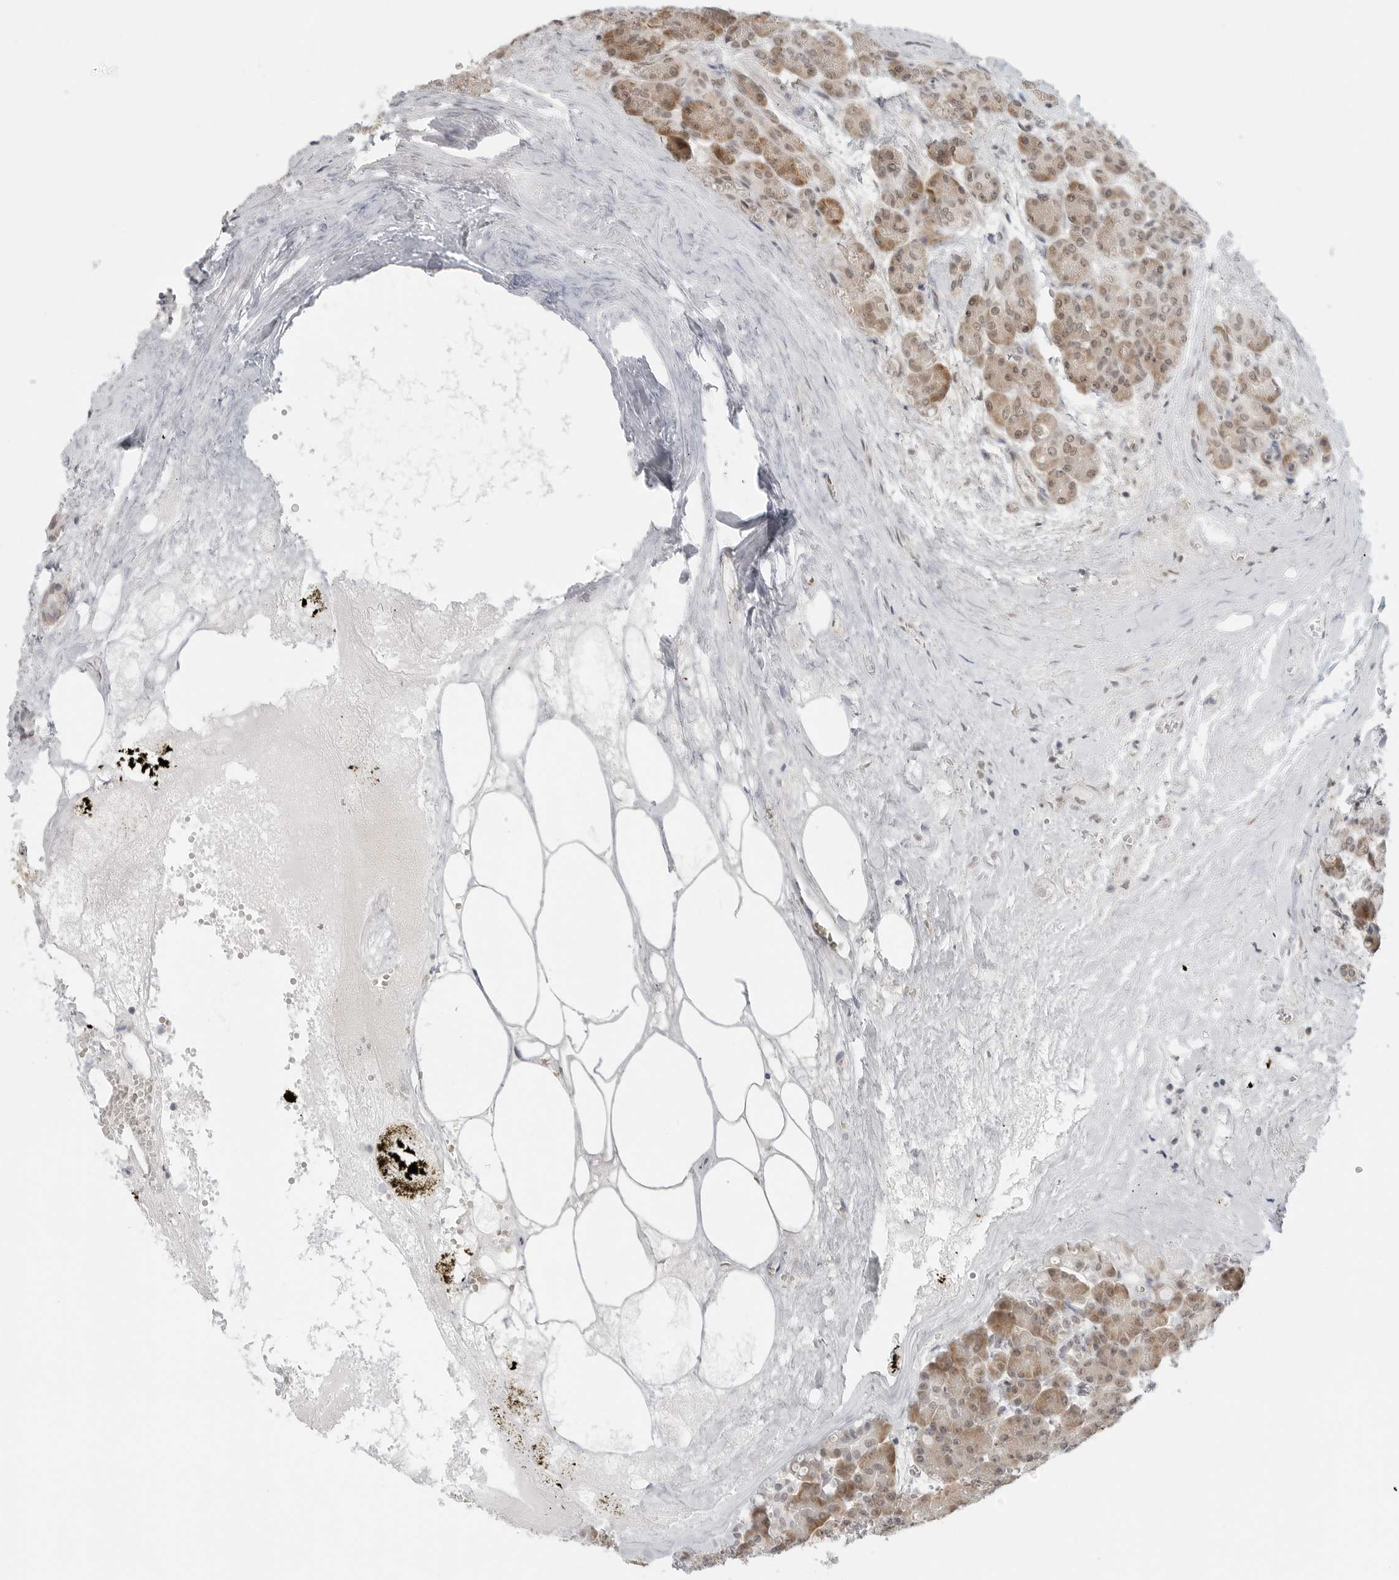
{"staining": {"intensity": "moderate", "quantity": ">75%", "location": "cytoplasmic/membranous,nuclear"}, "tissue": "pancreas", "cell_type": "Exocrine glandular cells", "image_type": "normal", "snomed": [{"axis": "morphology", "description": "Normal tissue, NOS"}, {"axis": "topography", "description": "Pancreas"}], "caption": "Human pancreas stained for a protein (brown) shows moderate cytoplasmic/membranous,nuclear positive expression in about >75% of exocrine glandular cells.", "gene": "METAP1", "patient": {"sex": "male", "age": 63}}